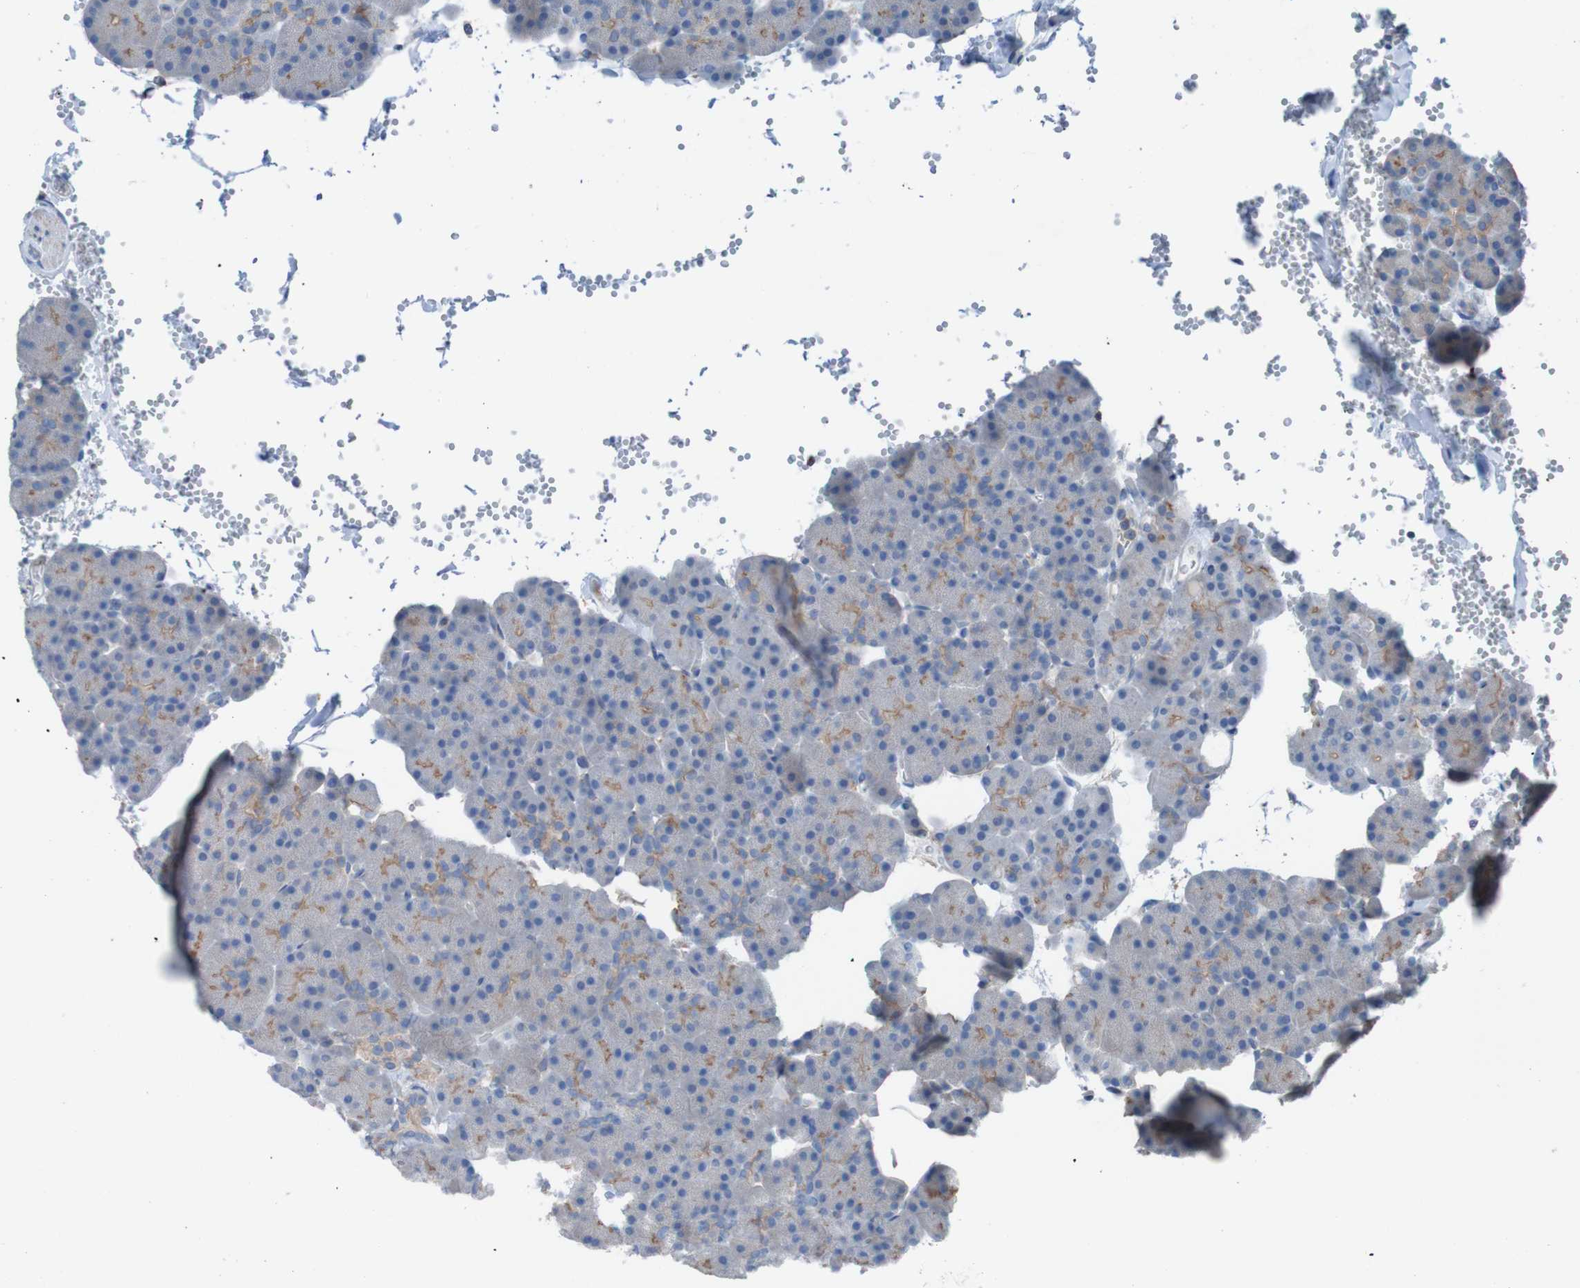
{"staining": {"intensity": "moderate", "quantity": "25%-75%", "location": "cytoplasmic/membranous"}, "tissue": "pancreas", "cell_type": "Exocrine glandular cells", "image_type": "normal", "snomed": [{"axis": "morphology", "description": "Normal tissue, NOS"}, {"axis": "topography", "description": "Pancreas"}], "caption": "DAB immunohistochemical staining of benign pancreas reveals moderate cytoplasmic/membranous protein expression in approximately 25%-75% of exocrine glandular cells.", "gene": "MINAR1", "patient": {"sex": "female", "age": 35}}